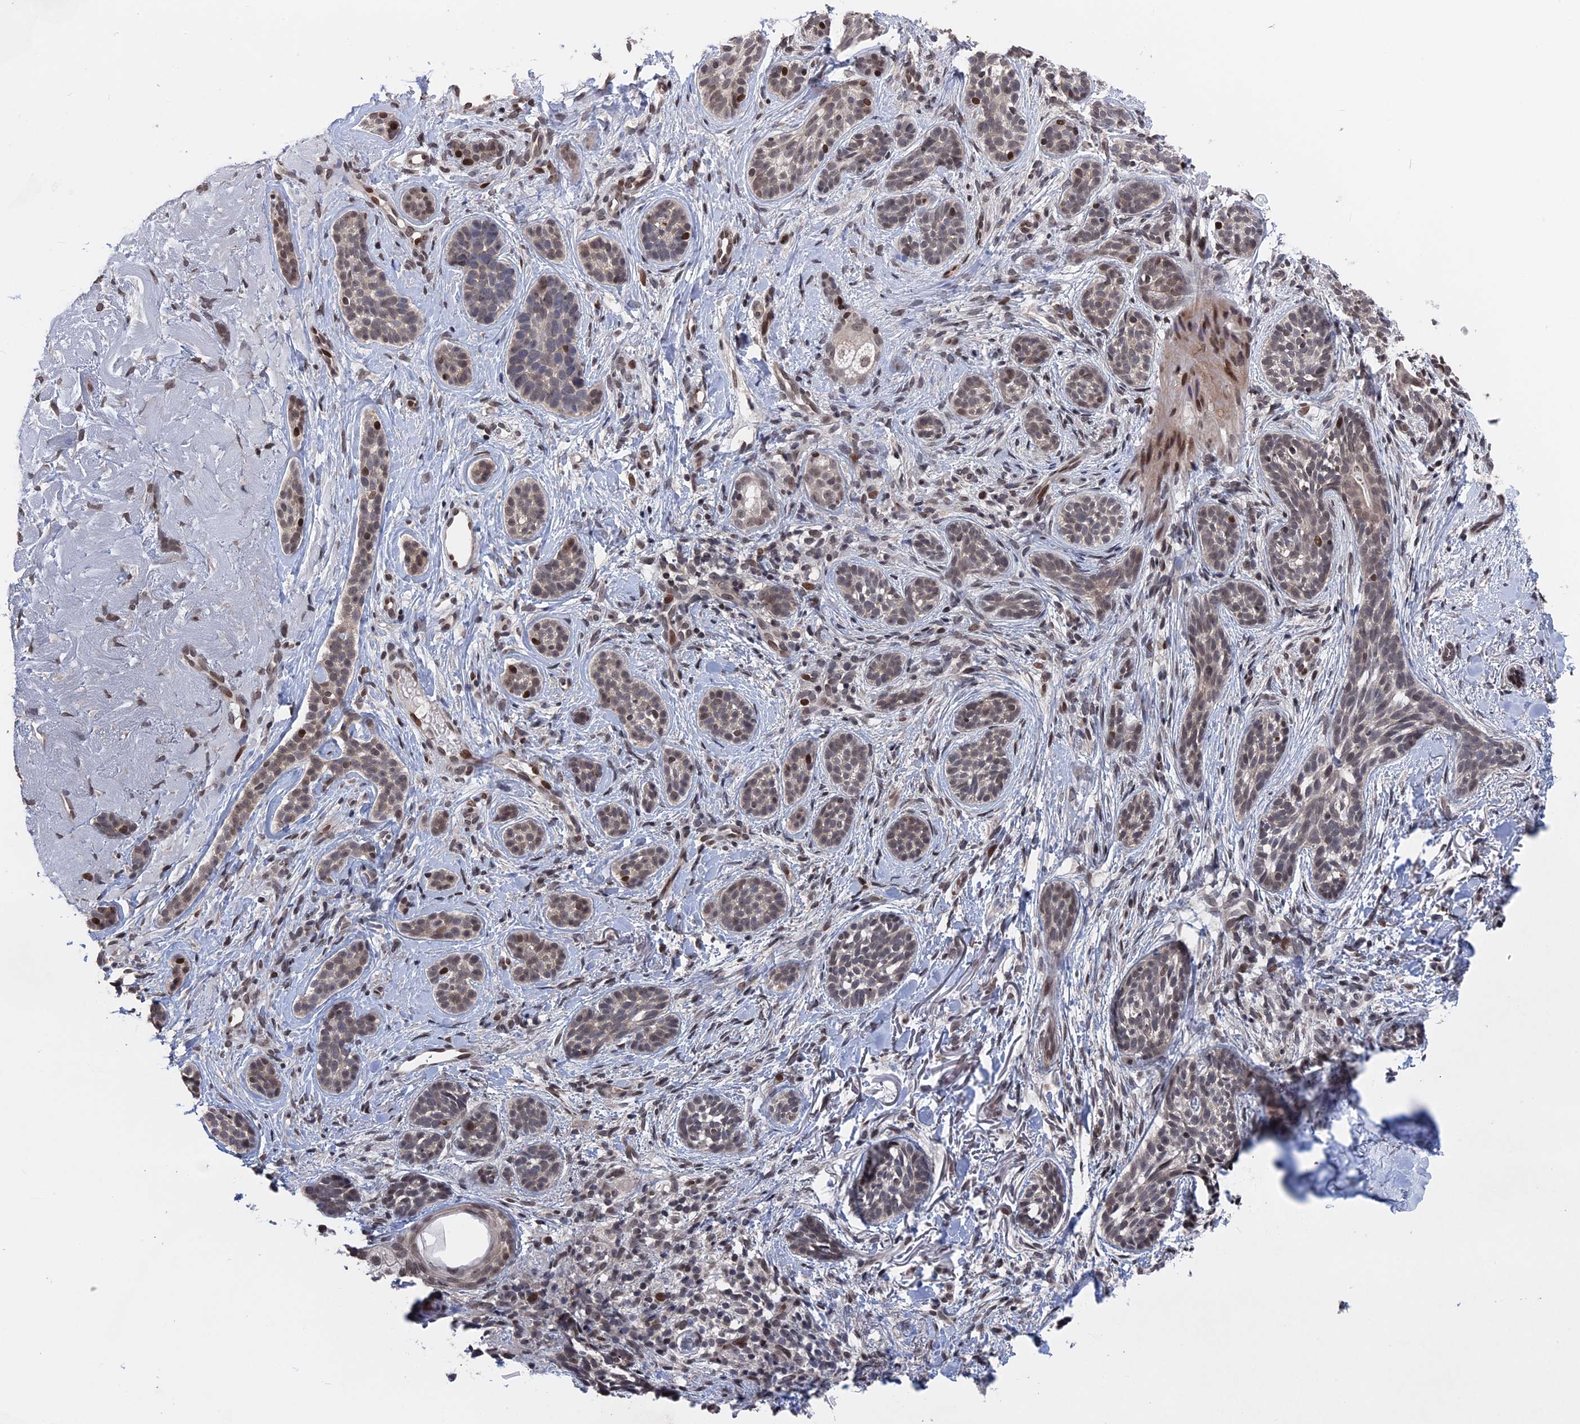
{"staining": {"intensity": "moderate", "quantity": "<25%", "location": "nuclear"}, "tissue": "skin cancer", "cell_type": "Tumor cells", "image_type": "cancer", "snomed": [{"axis": "morphology", "description": "Basal cell carcinoma"}, {"axis": "topography", "description": "Skin"}], "caption": "Protein staining of skin cancer tissue shows moderate nuclear positivity in approximately <25% of tumor cells. The staining was performed using DAB (3,3'-diaminobenzidine) to visualize the protein expression in brown, while the nuclei were stained in blue with hematoxylin (Magnification: 20x).", "gene": "NR2C2AP", "patient": {"sex": "male", "age": 71}}